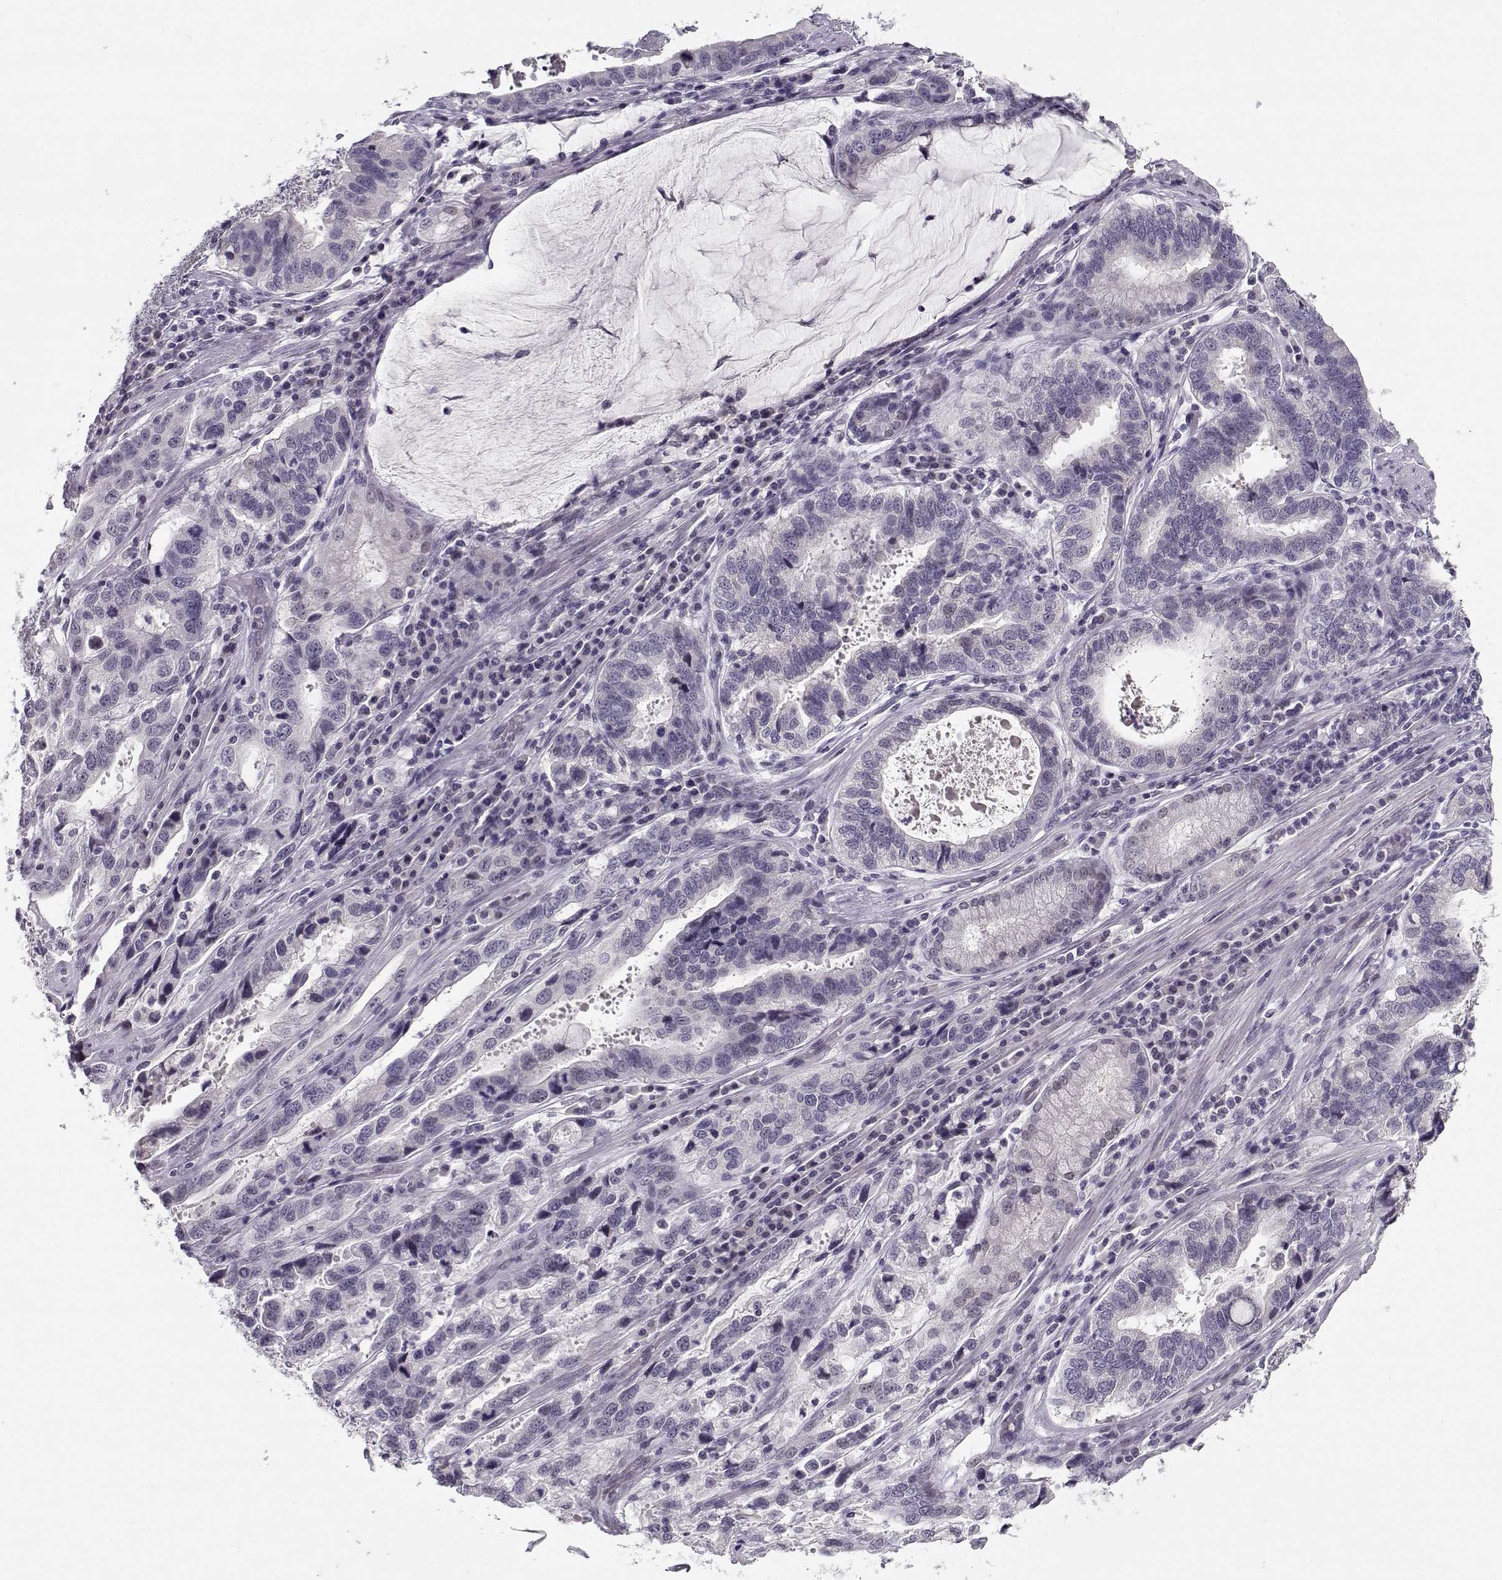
{"staining": {"intensity": "negative", "quantity": "none", "location": "none"}, "tissue": "stomach cancer", "cell_type": "Tumor cells", "image_type": "cancer", "snomed": [{"axis": "morphology", "description": "Adenocarcinoma, NOS"}, {"axis": "topography", "description": "Stomach, lower"}], "caption": "IHC photomicrograph of neoplastic tissue: human stomach cancer stained with DAB (3,3'-diaminobenzidine) shows no significant protein positivity in tumor cells. (DAB immunohistochemistry (IHC) with hematoxylin counter stain).", "gene": "C16orf86", "patient": {"sex": "female", "age": 76}}